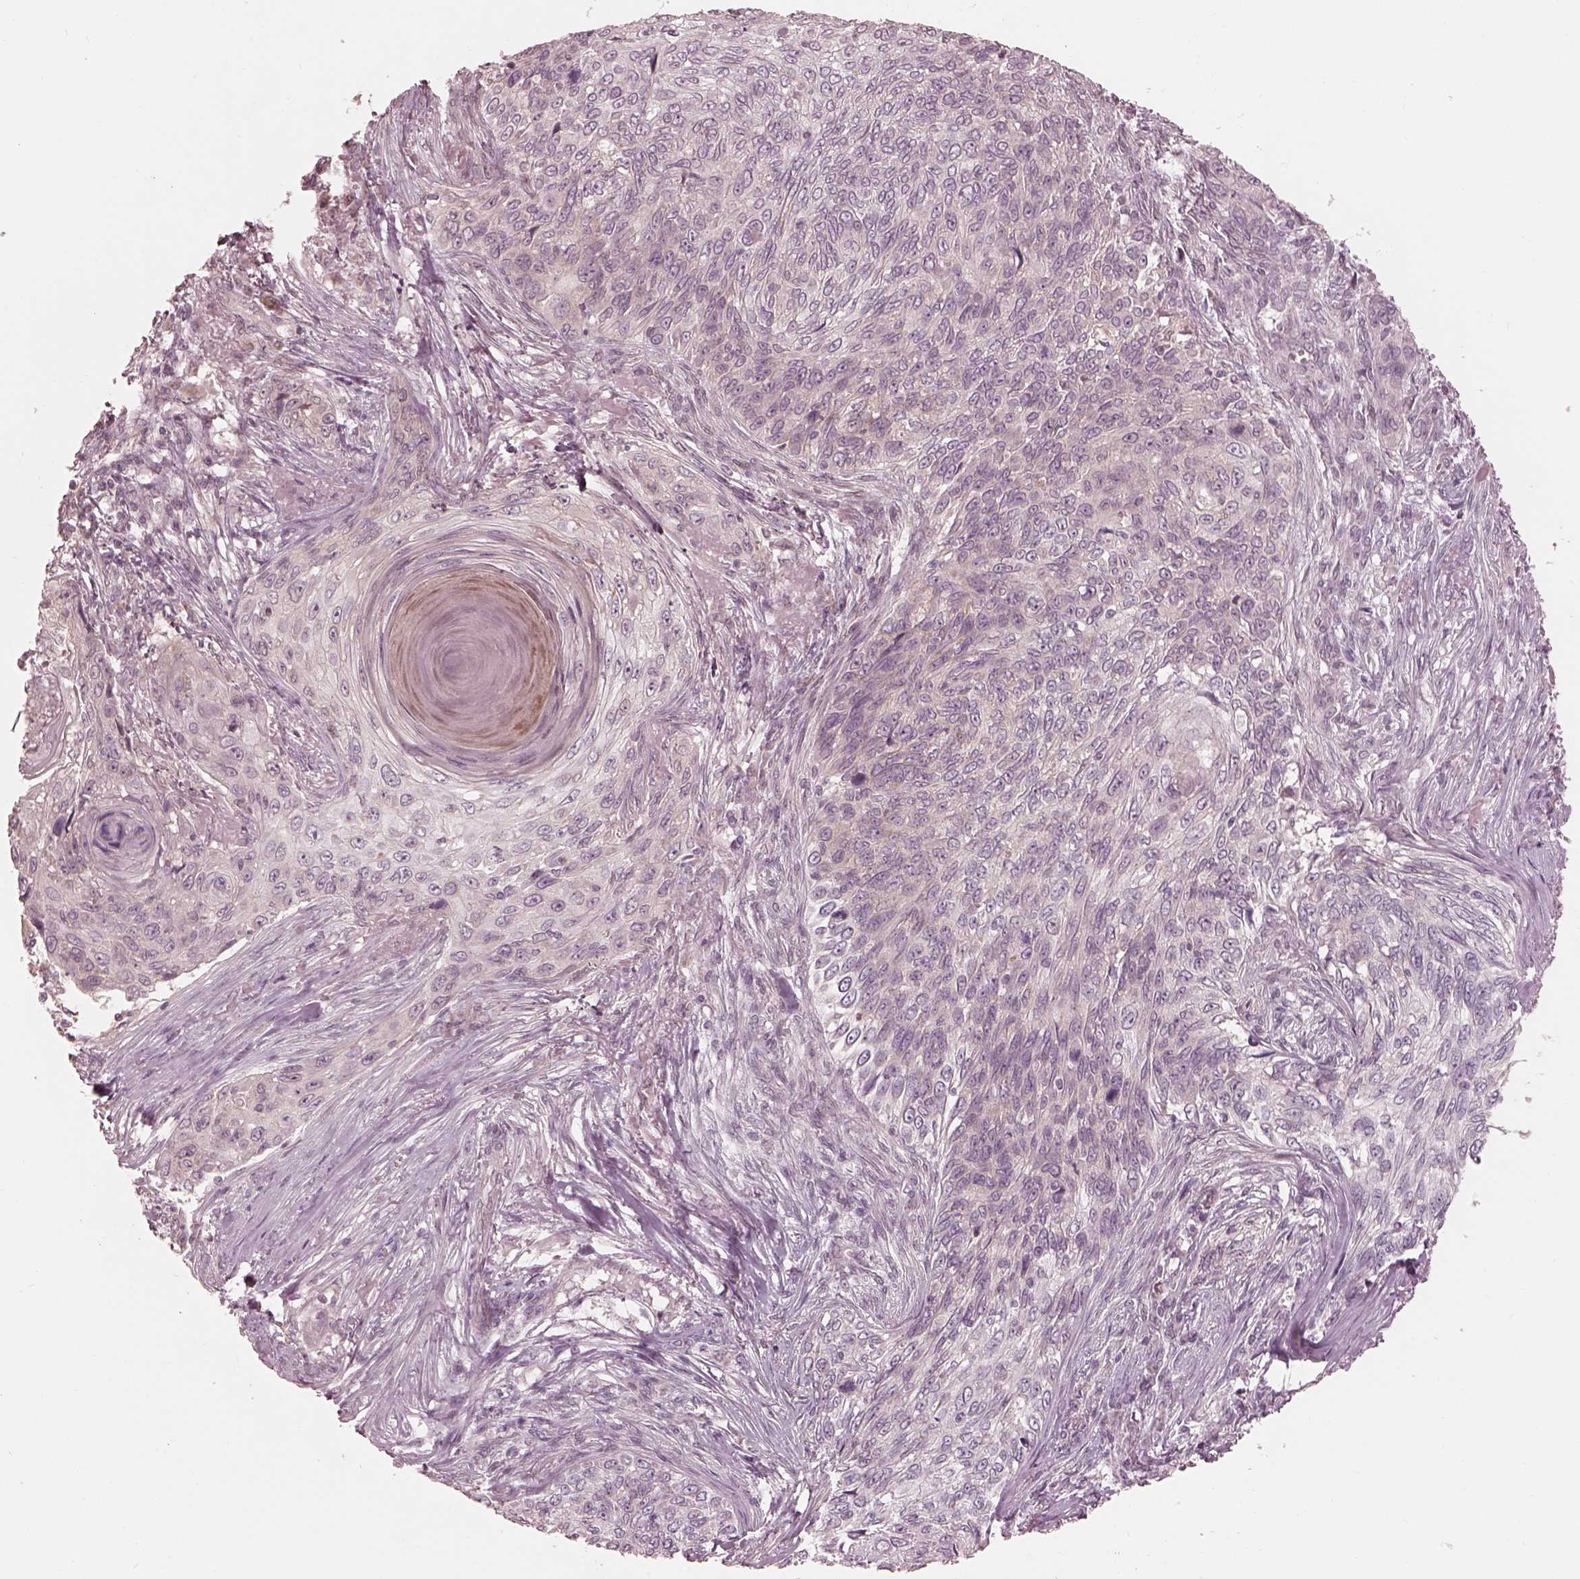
{"staining": {"intensity": "weak", "quantity": "<25%", "location": "cytoplasmic/membranous"}, "tissue": "skin cancer", "cell_type": "Tumor cells", "image_type": "cancer", "snomed": [{"axis": "morphology", "description": "Squamous cell carcinoma, NOS"}, {"axis": "topography", "description": "Skin"}], "caption": "An immunohistochemistry image of skin cancer (squamous cell carcinoma) is shown. There is no staining in tumor cells of skin cancer (squamous cell carcinoma). (DAB (3,3'-diaminobenzidine) immunohistochemistry with hematoxylin counter stain).", "gene": "IQCB1", "patient": {"sex": "male", "age": 92}}